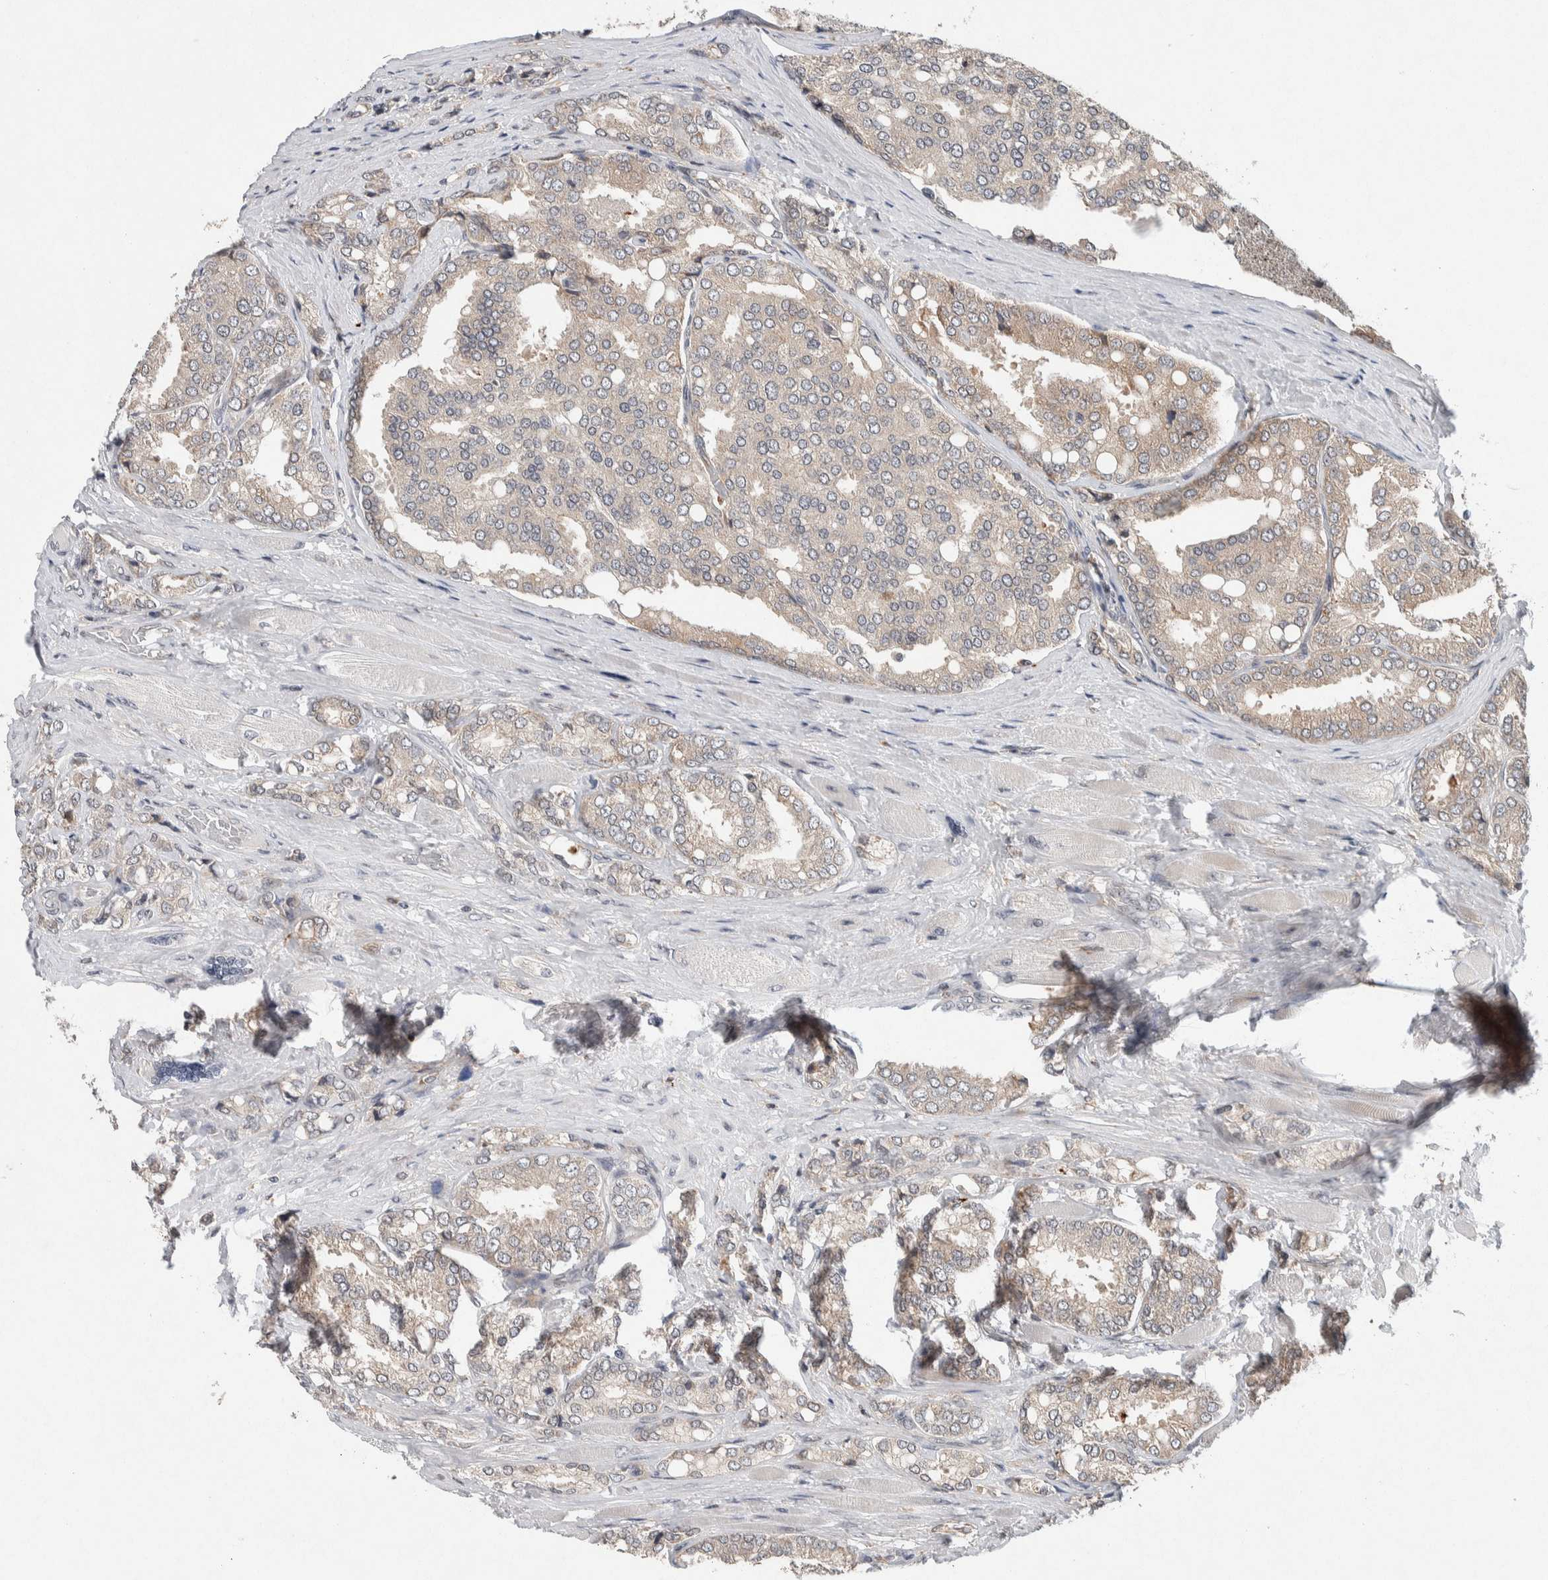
{"staining": {"intensity": "negative", "quantity": "none", "location": "none"}, "tissue": "prostate cancer", "cell_type": "Tumor cells", "image_type": "cancer", "snomed": [{"axis": "morphology", "description": "Adenocarcinoma, High grade"}, {"axis": "topography", "description": "Prostate"}], "caption": "Human high-grade adenocarcinoma (prostate) stained for a protein using immunohistochemistry exhibits no expression in tumor cells.", "gene": "KCNK1", "patient": {"sex": "male", "age": 50}}